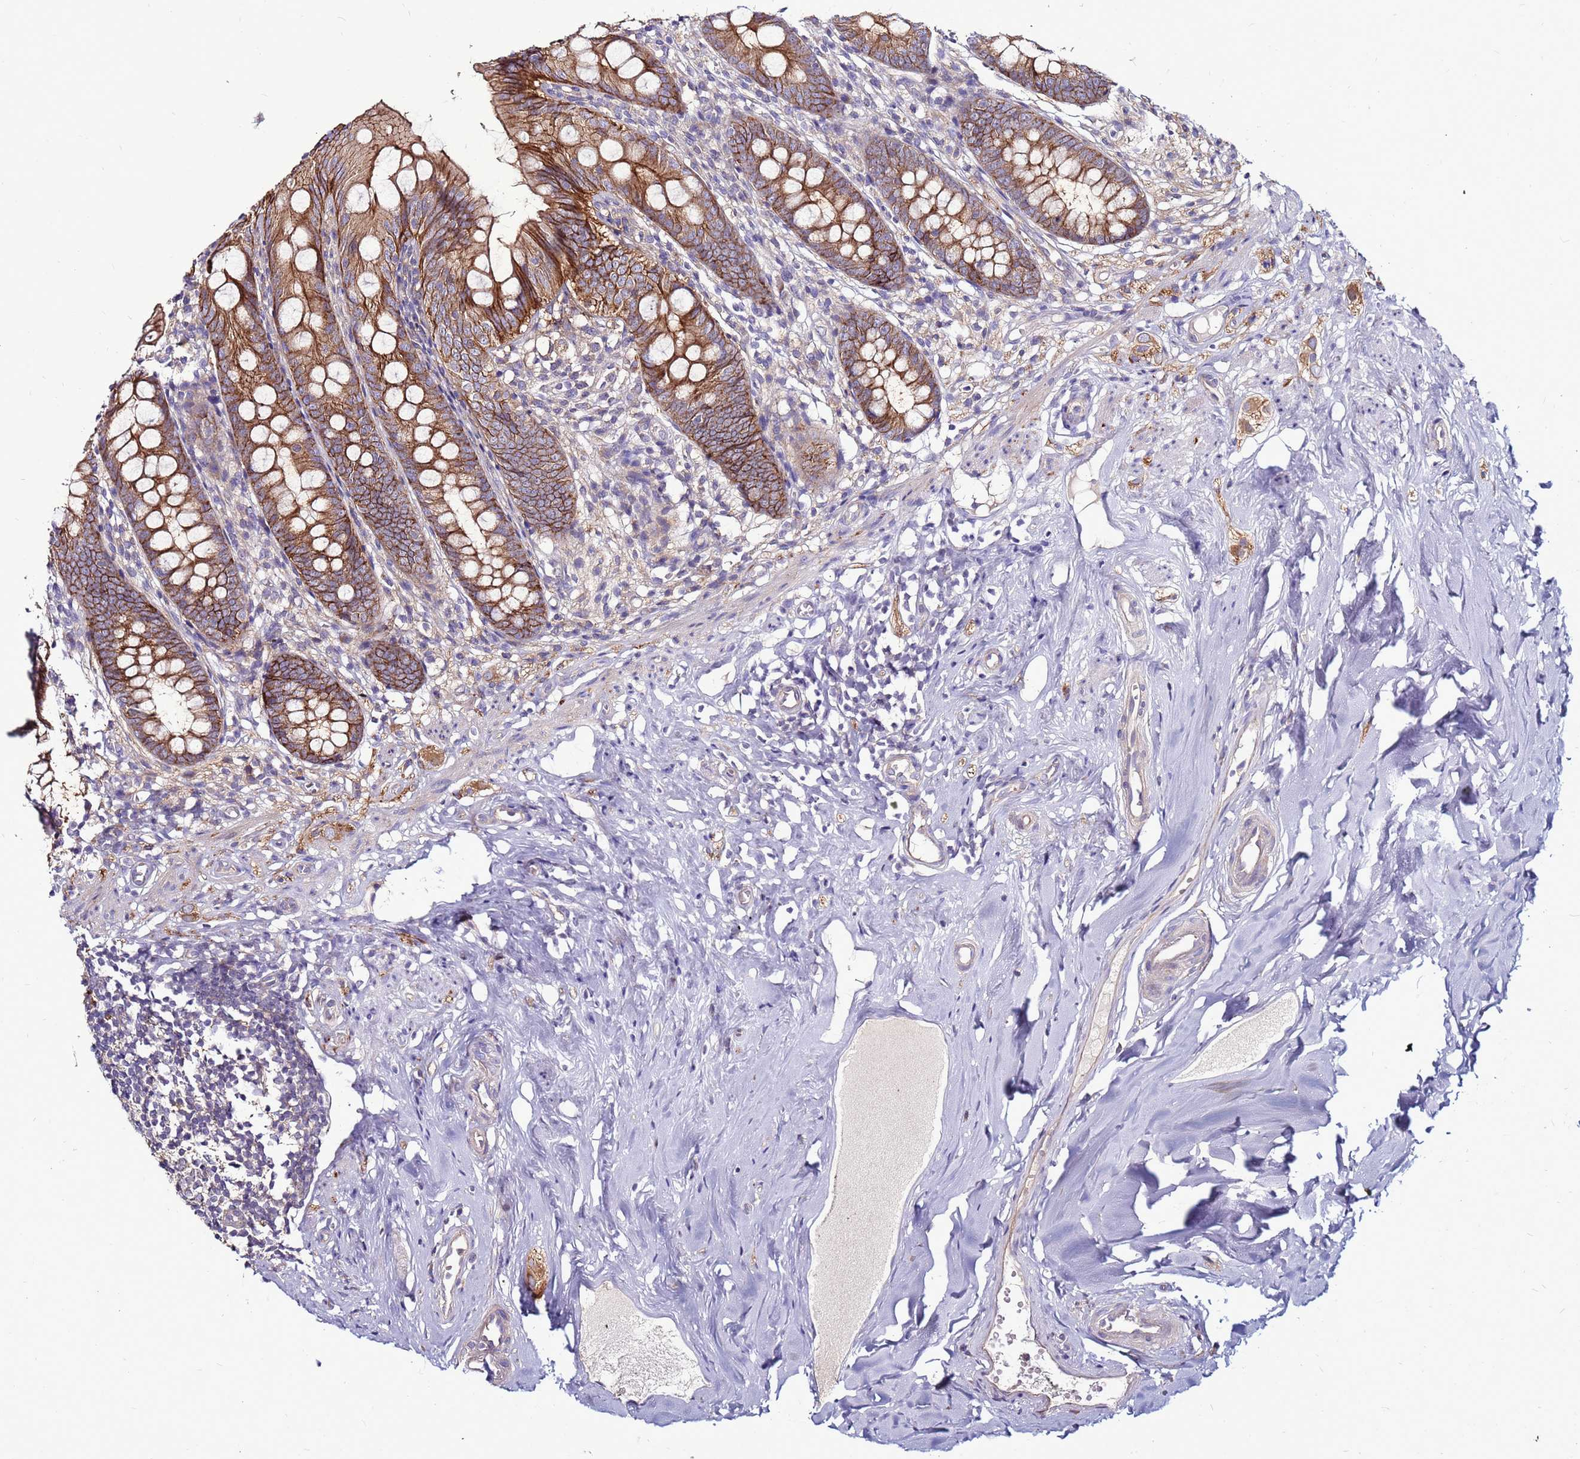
{"staining": {"intensity": "strong", "quantity": ">75%", "location": "cytoplasmic/membranous"}, "tissue": "appendix", "cell_type": "Glandular cells", "image_type": "normal", "snomed": [{"axis": "morphology", "description": "Normal tissue, NOS"}, {"axis": "topography", "description": "Appendix"}], "caption": "High-power microscopy captured an IHC photomicrograph of unremarkable appendix, revealing strong cytoplasmic/membranous positivity in approximately >75% of glandular cells. Using DAB (3,3'-diaminobenzidine) (brown) and hematoxylin (blue) stains, captured at high magnification using brightfield microscopy.", "gene": "GPN3", "patient": {"sex": "female", "age": 51}}